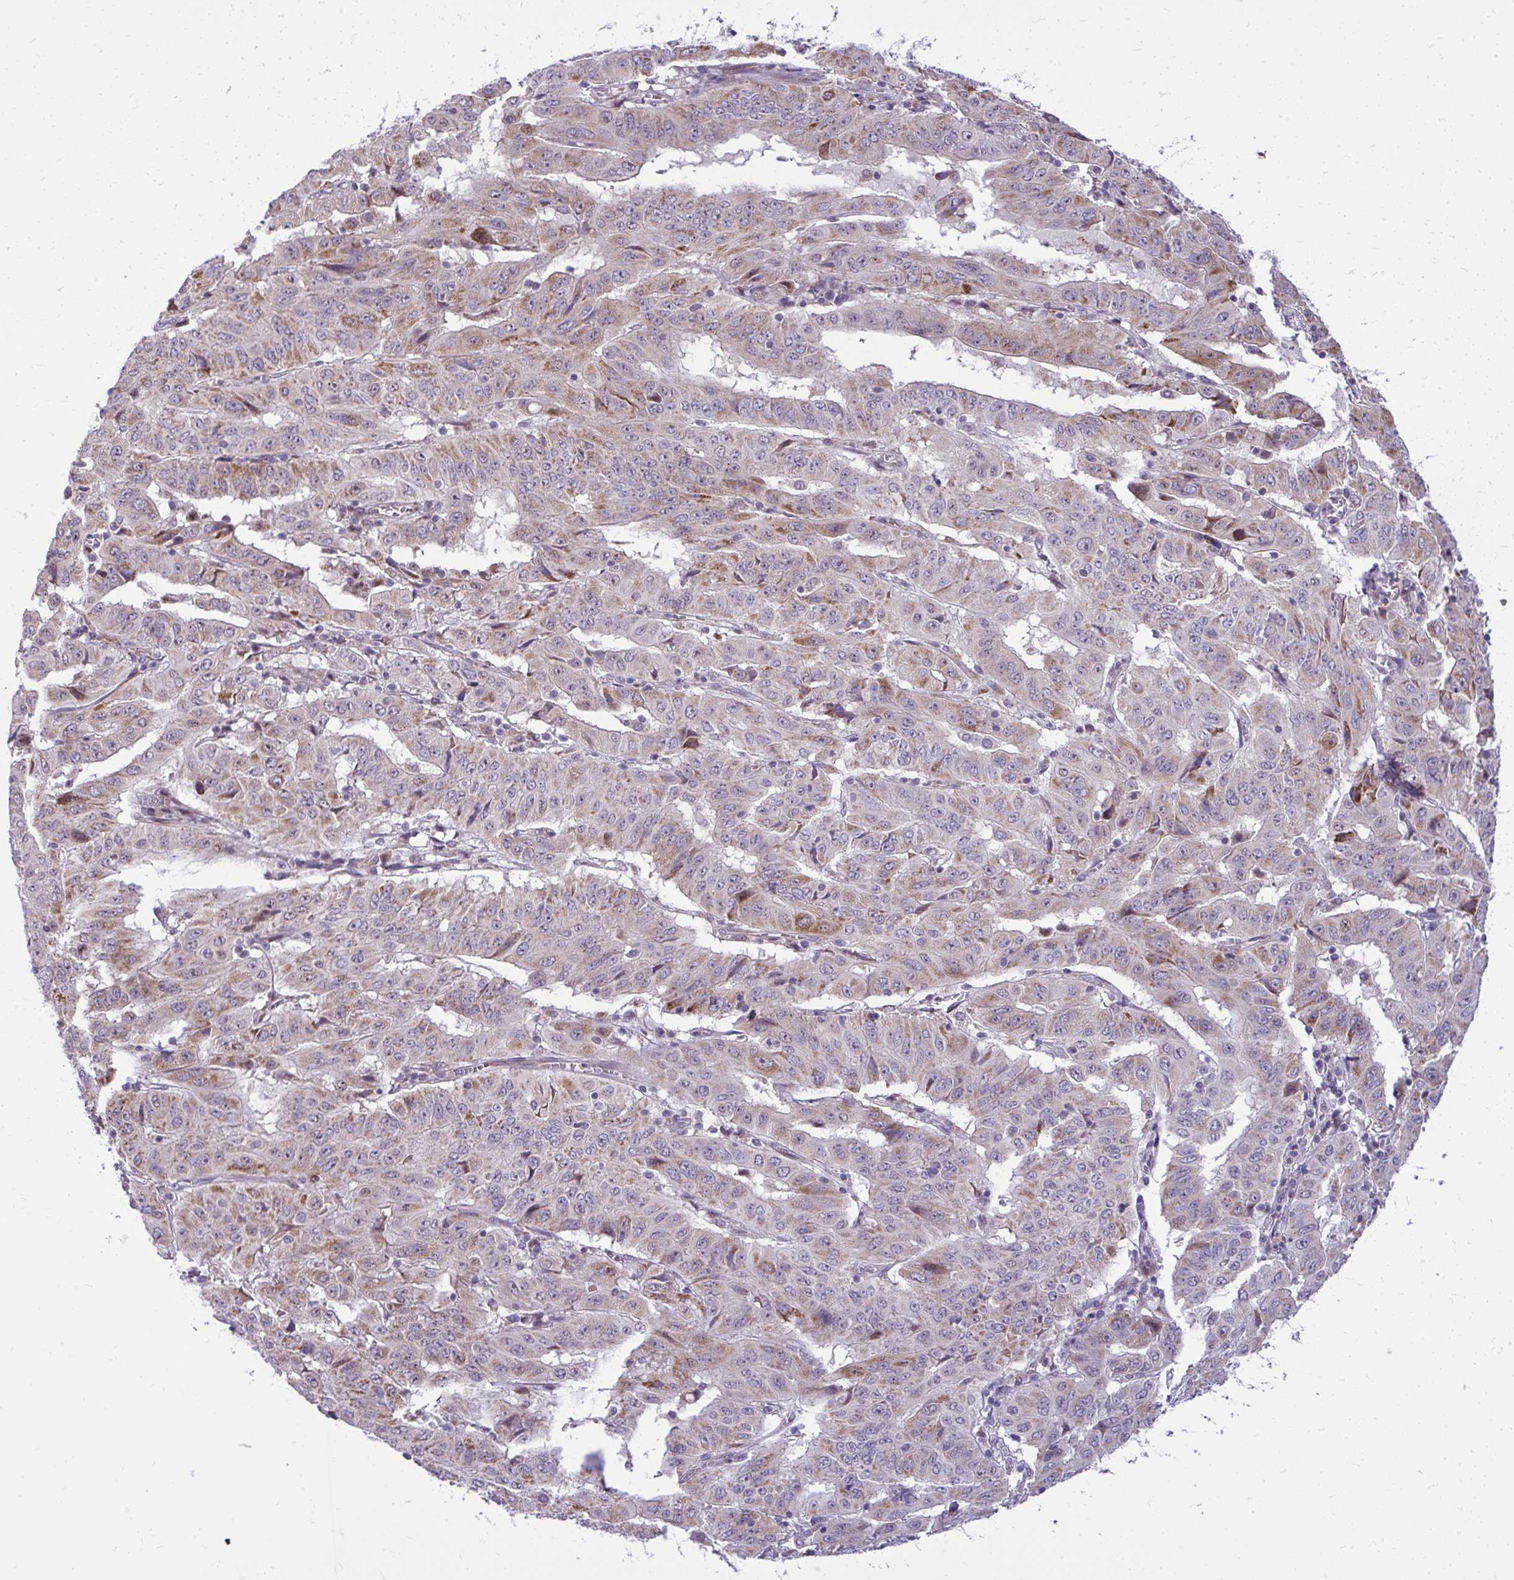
{"staining": {"intensity": "moderate", "quantity": "25%-75%", "location": "cytoplasmic/membranous"}, "tissue": "pancreatic cancer", "cell_type": "Tumor cells", "image_type": "cancer", "snomed": [{"axis": "morphology", "description": "Adenocarcinoma, NOS"}, {"axis": "topography", "description": "Pancreas"}], "caption": "Immunohistochemistry (DAB (3,3'-diaminobenzidine)) staining of human pancreatic cancer exhibits moderate cytoplasmic/membranous protein expression in about 25%-75% of tumor cells. (Brightfield microscopy of DAB IHC at high magnification).", "gene": "GPRIN3", "patient": {"sex": "male", "age": 63}}